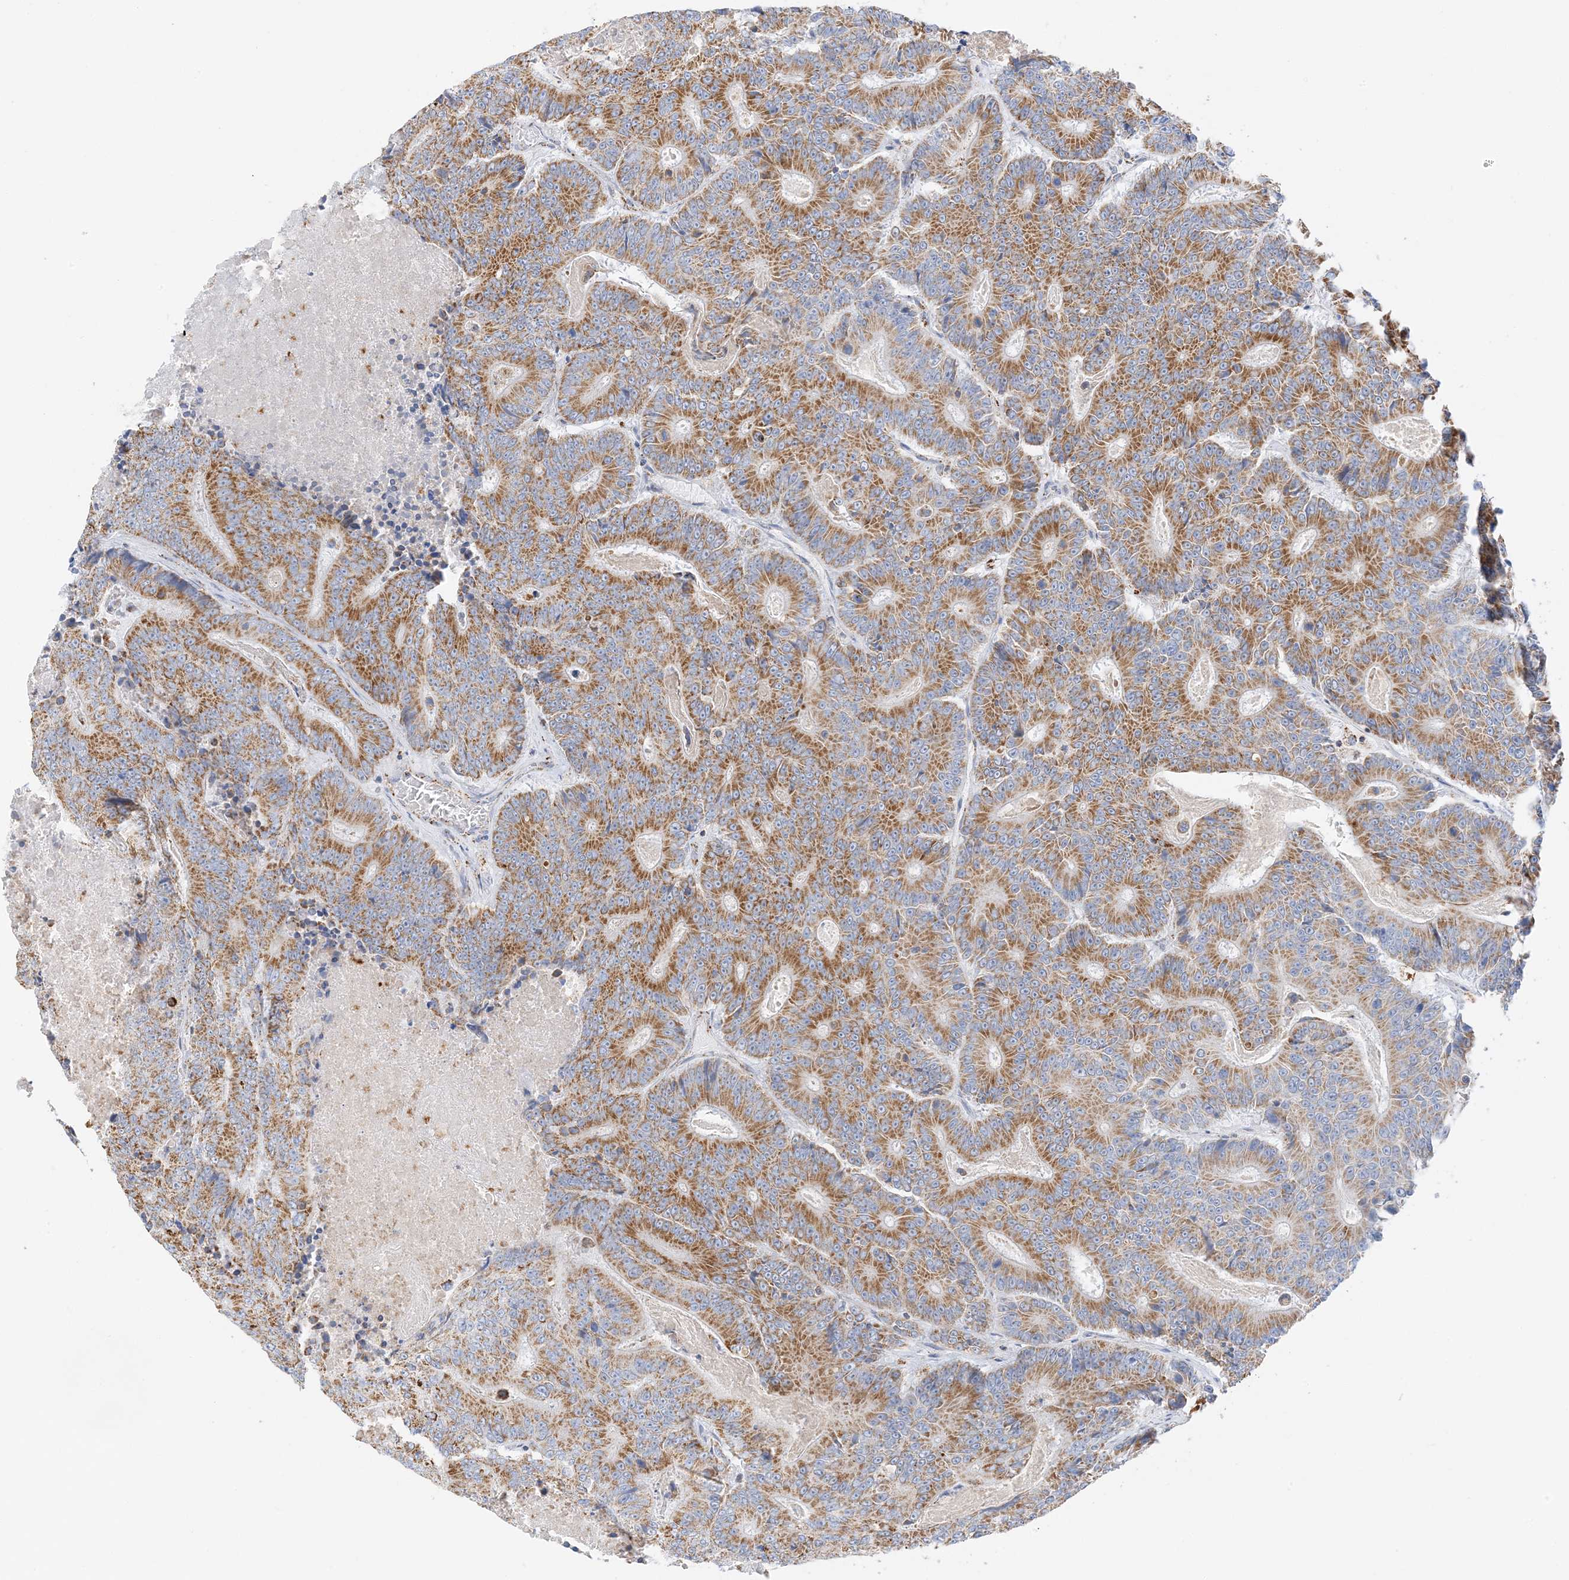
{"staining": {"intensity": "strong", "quantity": ">75%", "location": "cytoplasmic/membranous"}, "tissue": "colorectal cancer", "cell_type": "Tumor cells", "image_type": "cancer", "snomed": [{"axis": "morphology", "description": "Adenocarcinoma, NOS"}, {"axis": "topography", "description": "Colon"}], "caption": "Protein expression analysis of human colorectal cancer (adenocarcinoma) reveals strong cytoplasmic/membranous expression in about >75% of tumor cells. Using DAB (3,3'-diaminobenzidine) (brown) and hematoxylin (blue) stains, captured at high magnification using brightfield microscopy.", "gene": "CAPN13", "patient": {"sex": "male", "age": 83}}